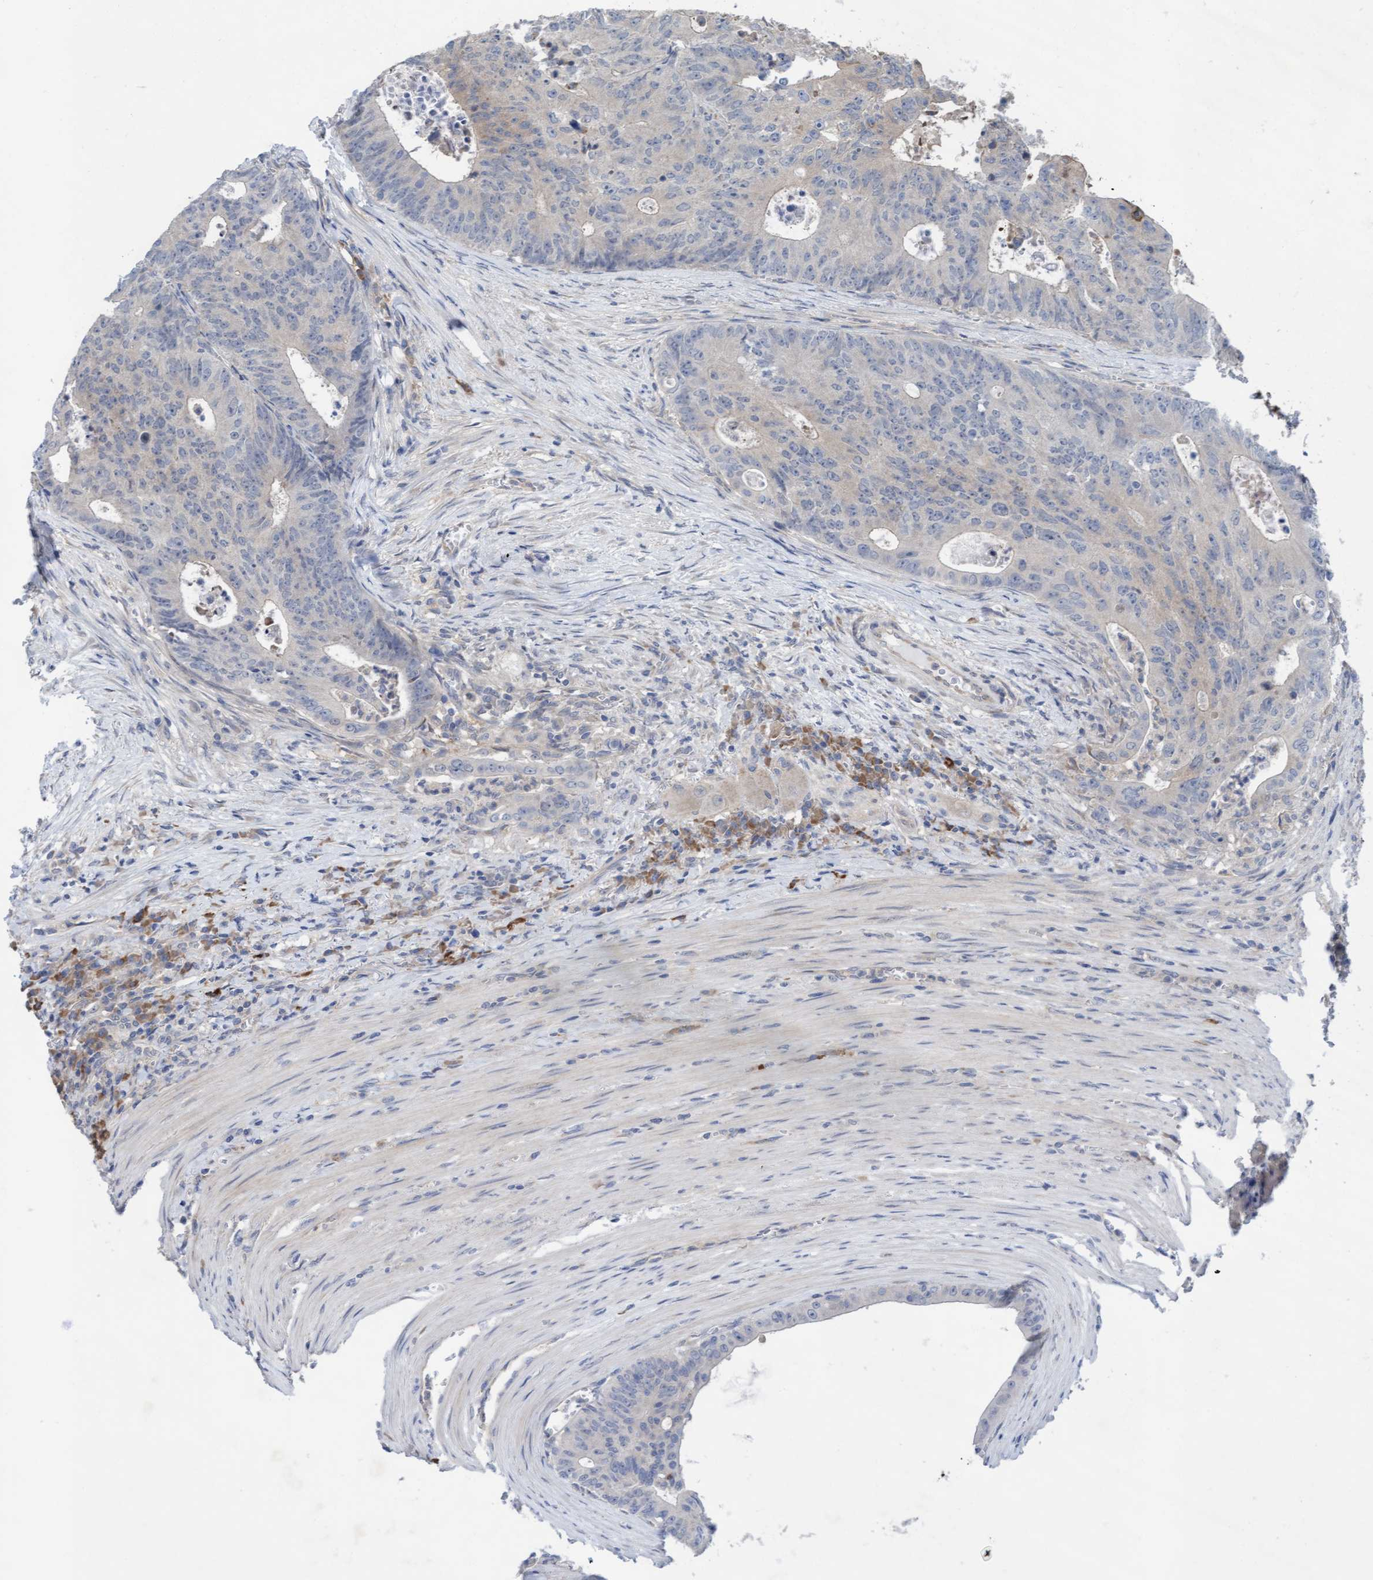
{"staining": {"intensity": "negative", "quantity": "none", "location": "none"}, "tissue": "colorectal cancer", "cell_type": "Tumor cells", "image_type": "cancer", "snomed": [{"axis": "morphology", "description": "Adenocarcinoma, NOS"}, {"axis": "topography", "description": "Colon"}], "caption": "Image shows no protein staining in tumor cells of colorectal cancer (adenocarcinoma) tissue.", "gene": "PLCD1", "patient": {"sex": "male", "age": 87}}